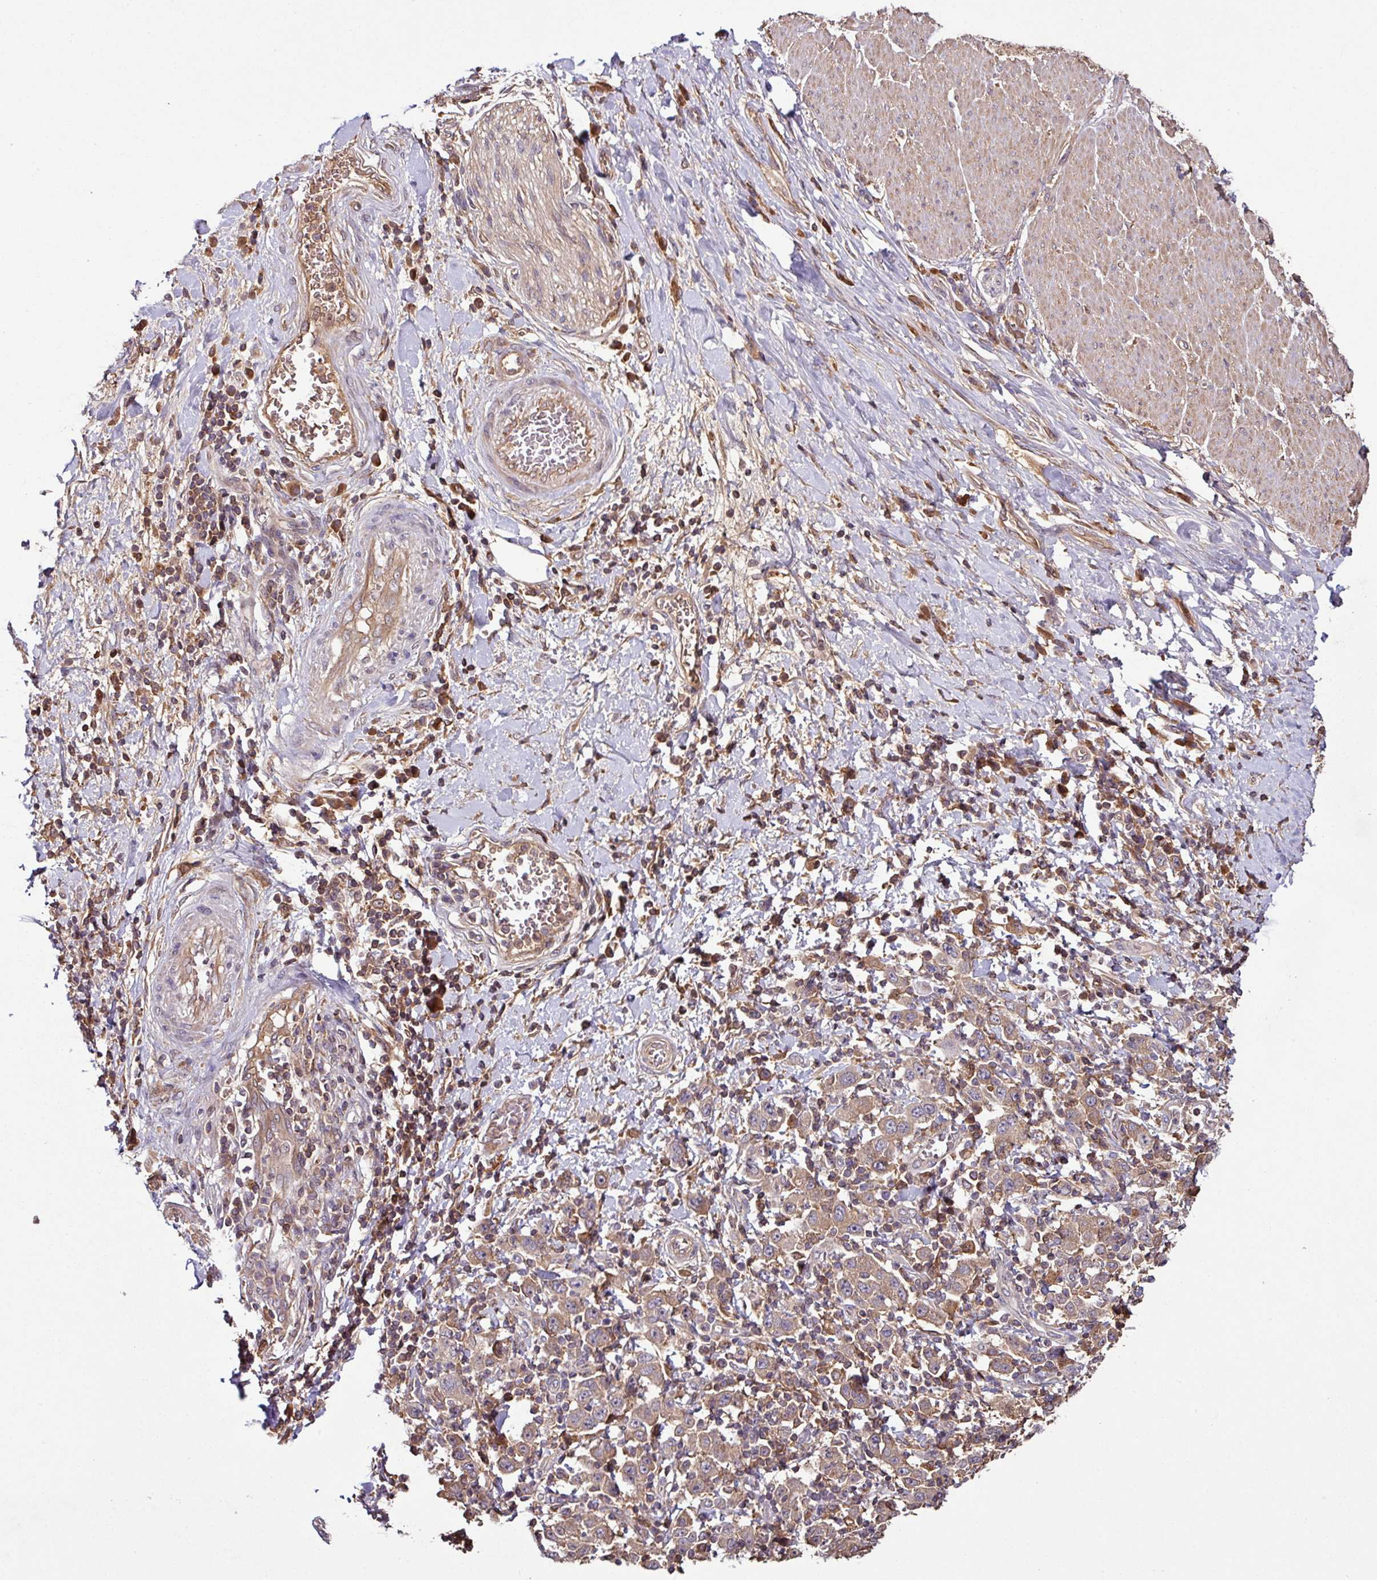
{"staining": {"intensity": "moderate", "quantity": ">75%", "location": "cytoplasmic/membranous"}, "tissue": "stomach cancer", "cell_type": "Tumor cells", "image_type": "cancer", "snomed": [{"axis": "morphology", "description": "Normal tissue, NOS"}, {"axis": "morphology", "description": "Adenocarcinoma, NOS"}, {"axis": "topography", "description": "Stomach, upper"}, {"axis": "topography", "description": "Stomach"}], "caption": "There is medium levels of moderate cytoplasmic/membranous staining in tumor cells of stomach cancer (adenocarcinoma), as demonstrated by immunohistochemical staining (brown color).", "gene": "GNPDA1", "patient": {"sex": "male", "age": 59}}